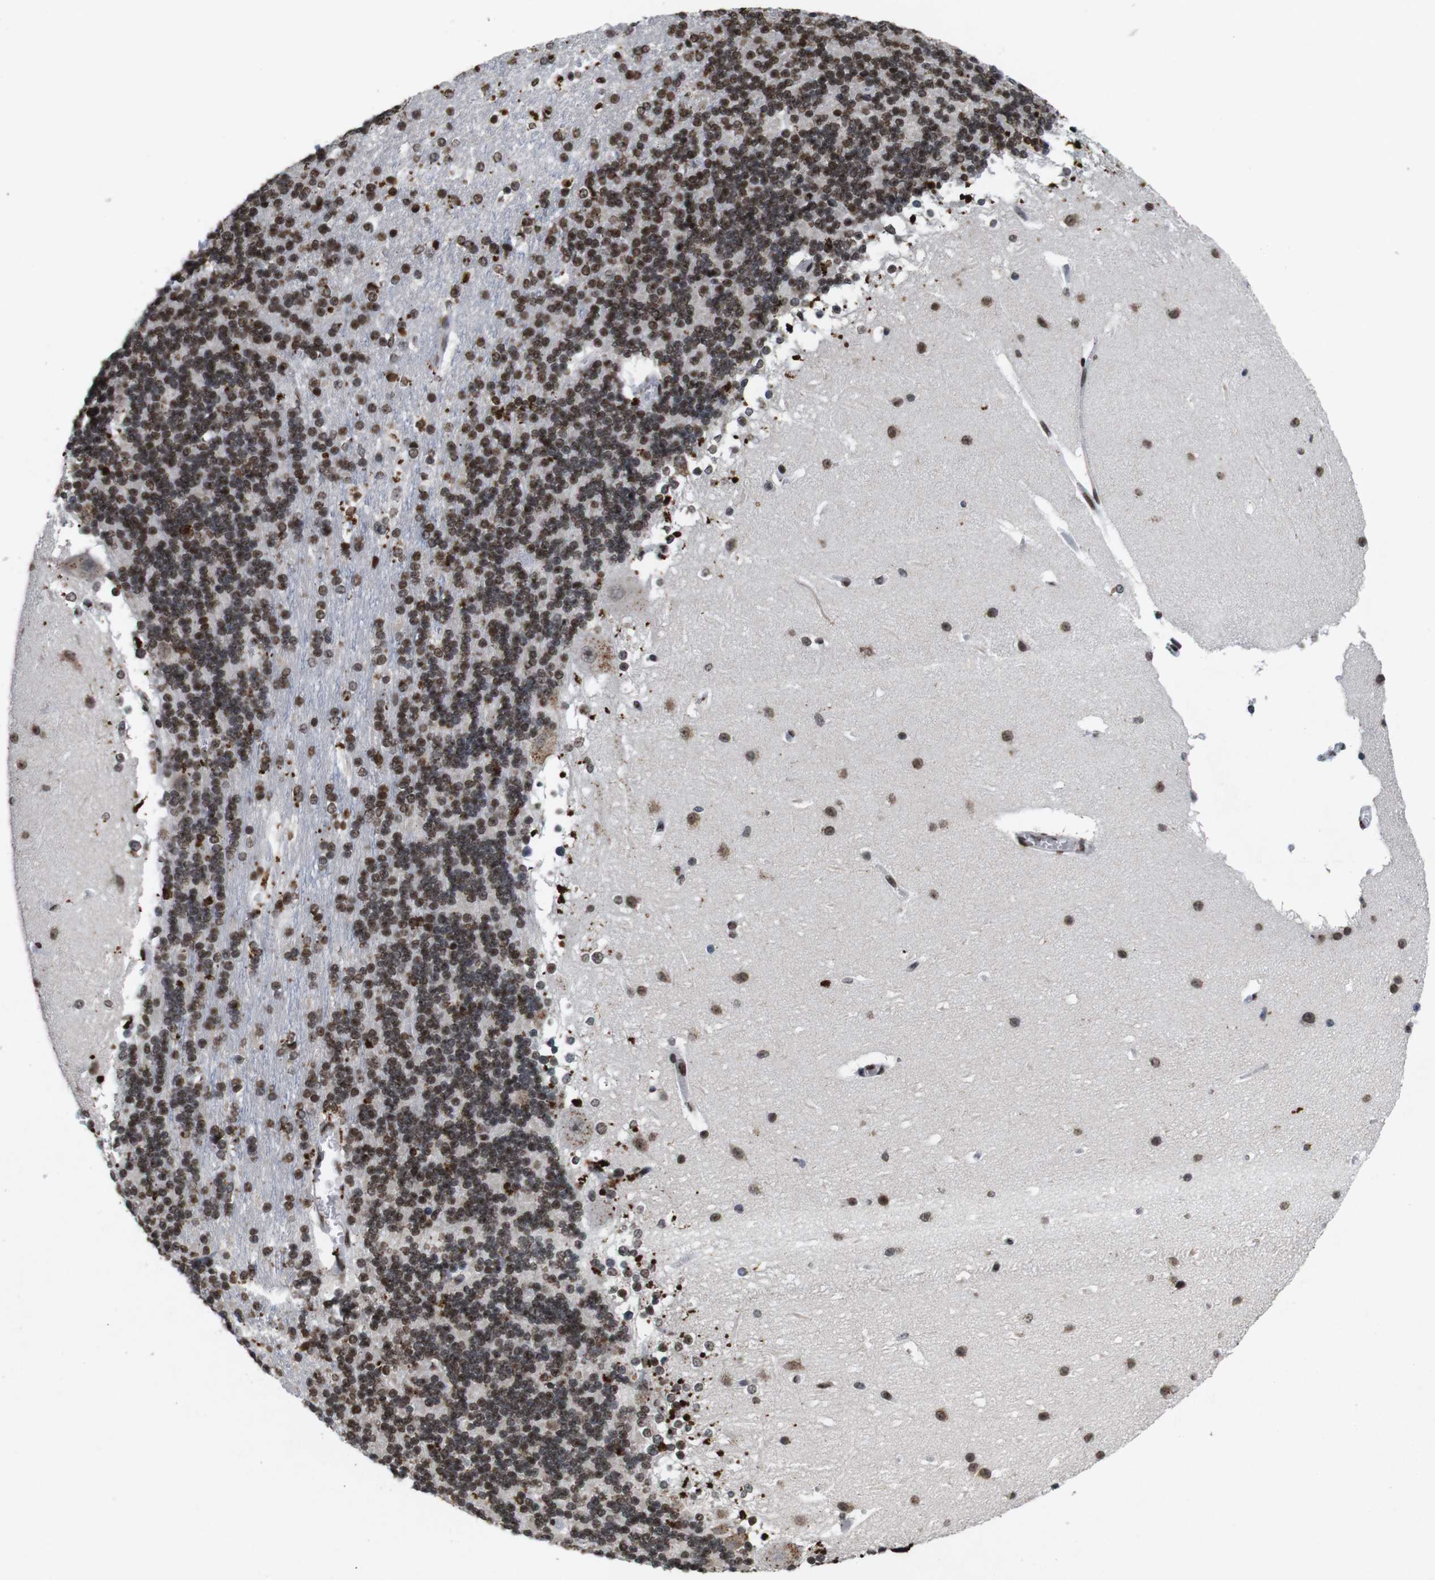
{"staining": {"intensity": "strong", "quantity": ">75%", "location": "nuclear"}, "tissue": "cerebellum", "cell_type": "Cells in granular layer", "image_type": "normal", "snomed": [{"axis": "morphology", "description": "Normal tissue, NOS"}, {"axis": "topography", "description": "Cerebellum"}], "caption": "This micrograph reveals IHC staining of normal human cerebellum, with high strong nuclear staining in about >75% of cells in granular layer.", "gene": "MAGEH1", "patient": {"sex": "female", "age": 19}}